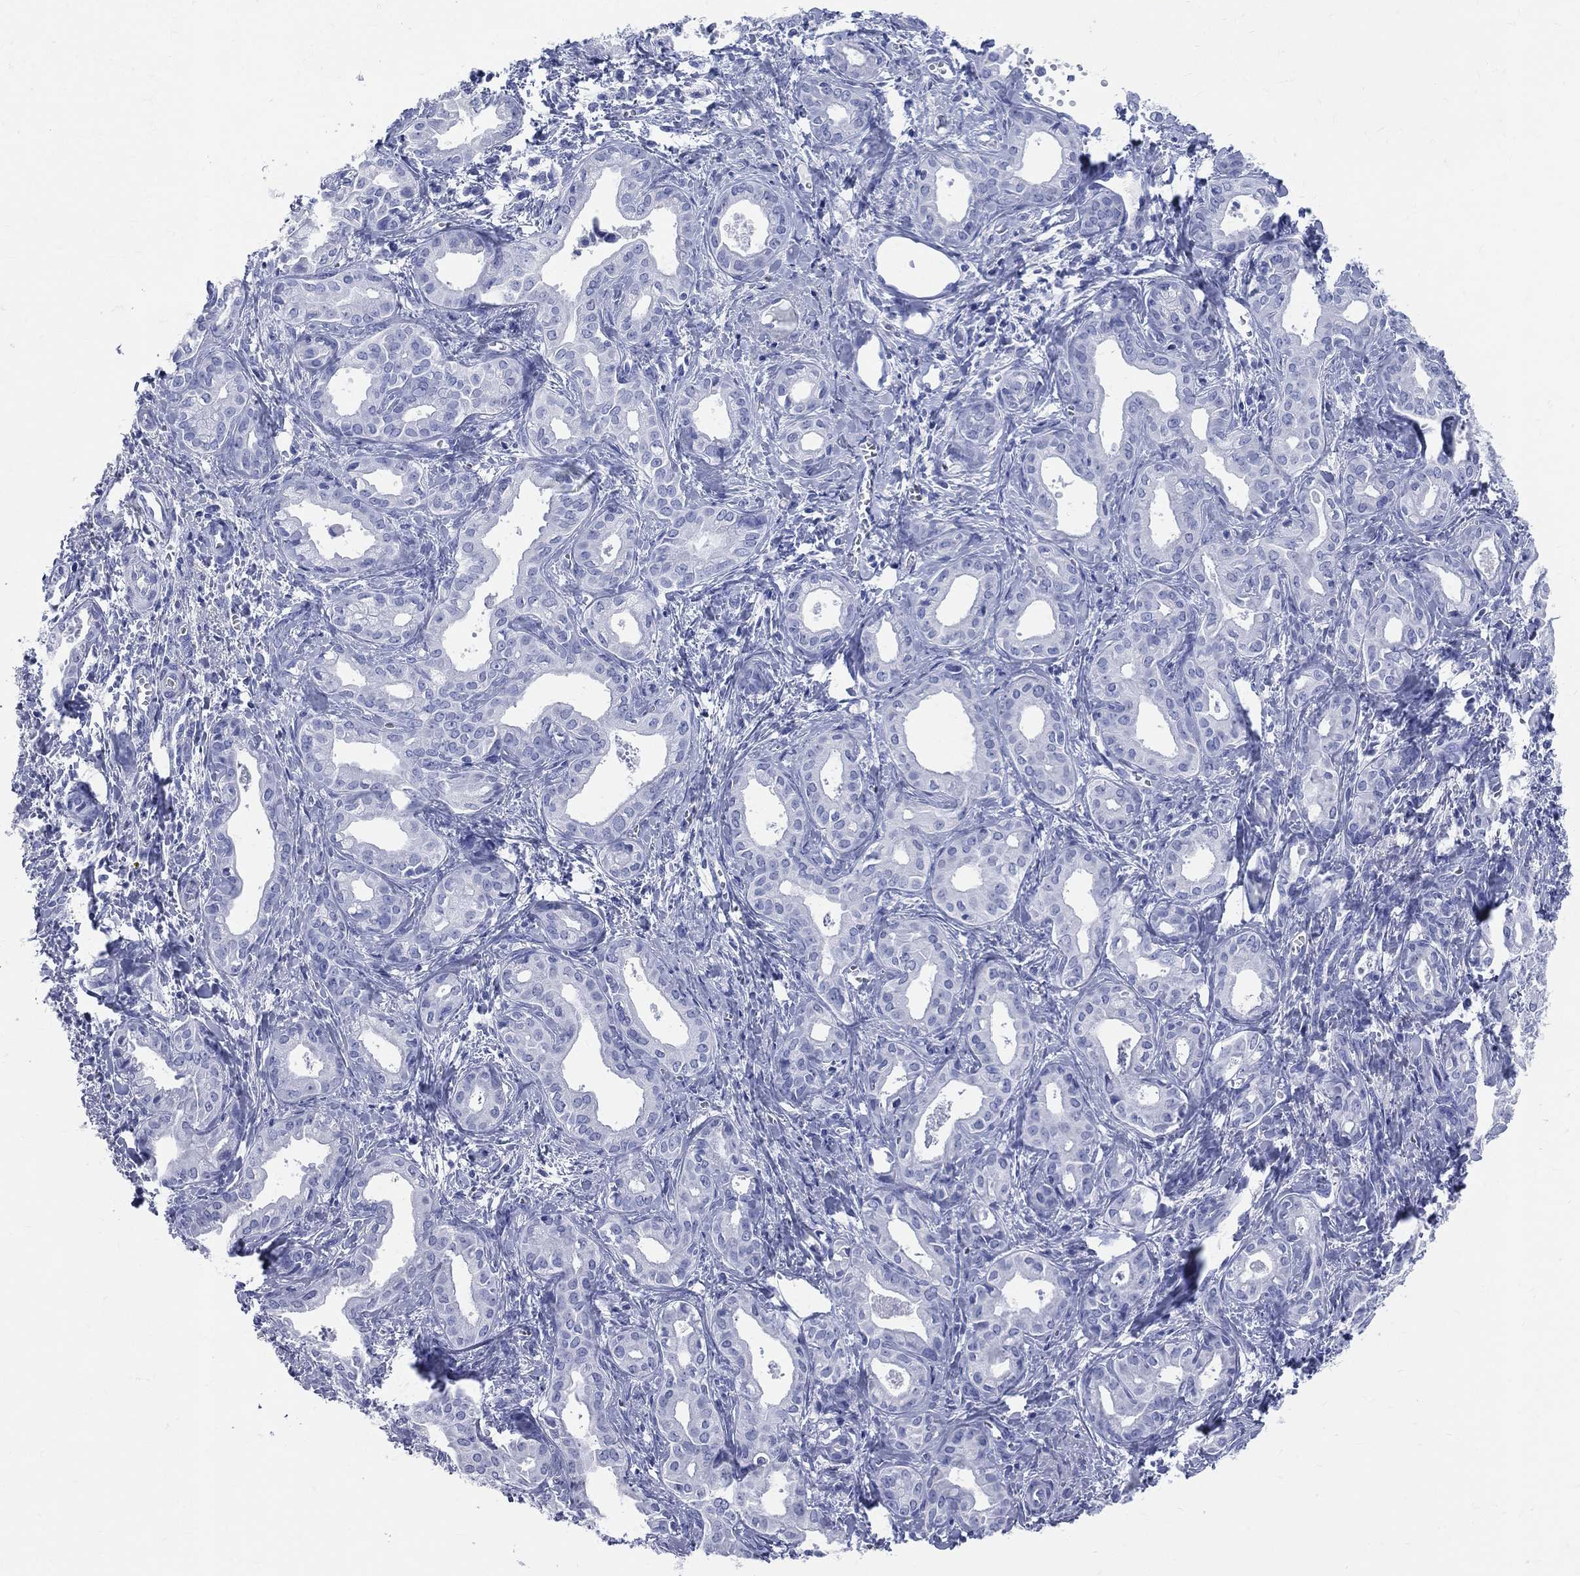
{"staining": {"intensity": "negative", "quantity": "none", "location": "none"}, "tissue": "liver cancer", "cell_type": "Tumor cells", "image_type": "cancer", "snomed": [{"axis": "morphology", "description": "Cholangiocarcinoma"}, {"axis": "topography", "description": "Liver"}], "caption": "A photomicrograph of liver cancer stained for a protein displays no brown staining in tumor cells.", "gene": "SYP", "patient": {"sex": "female", "age": 65}}